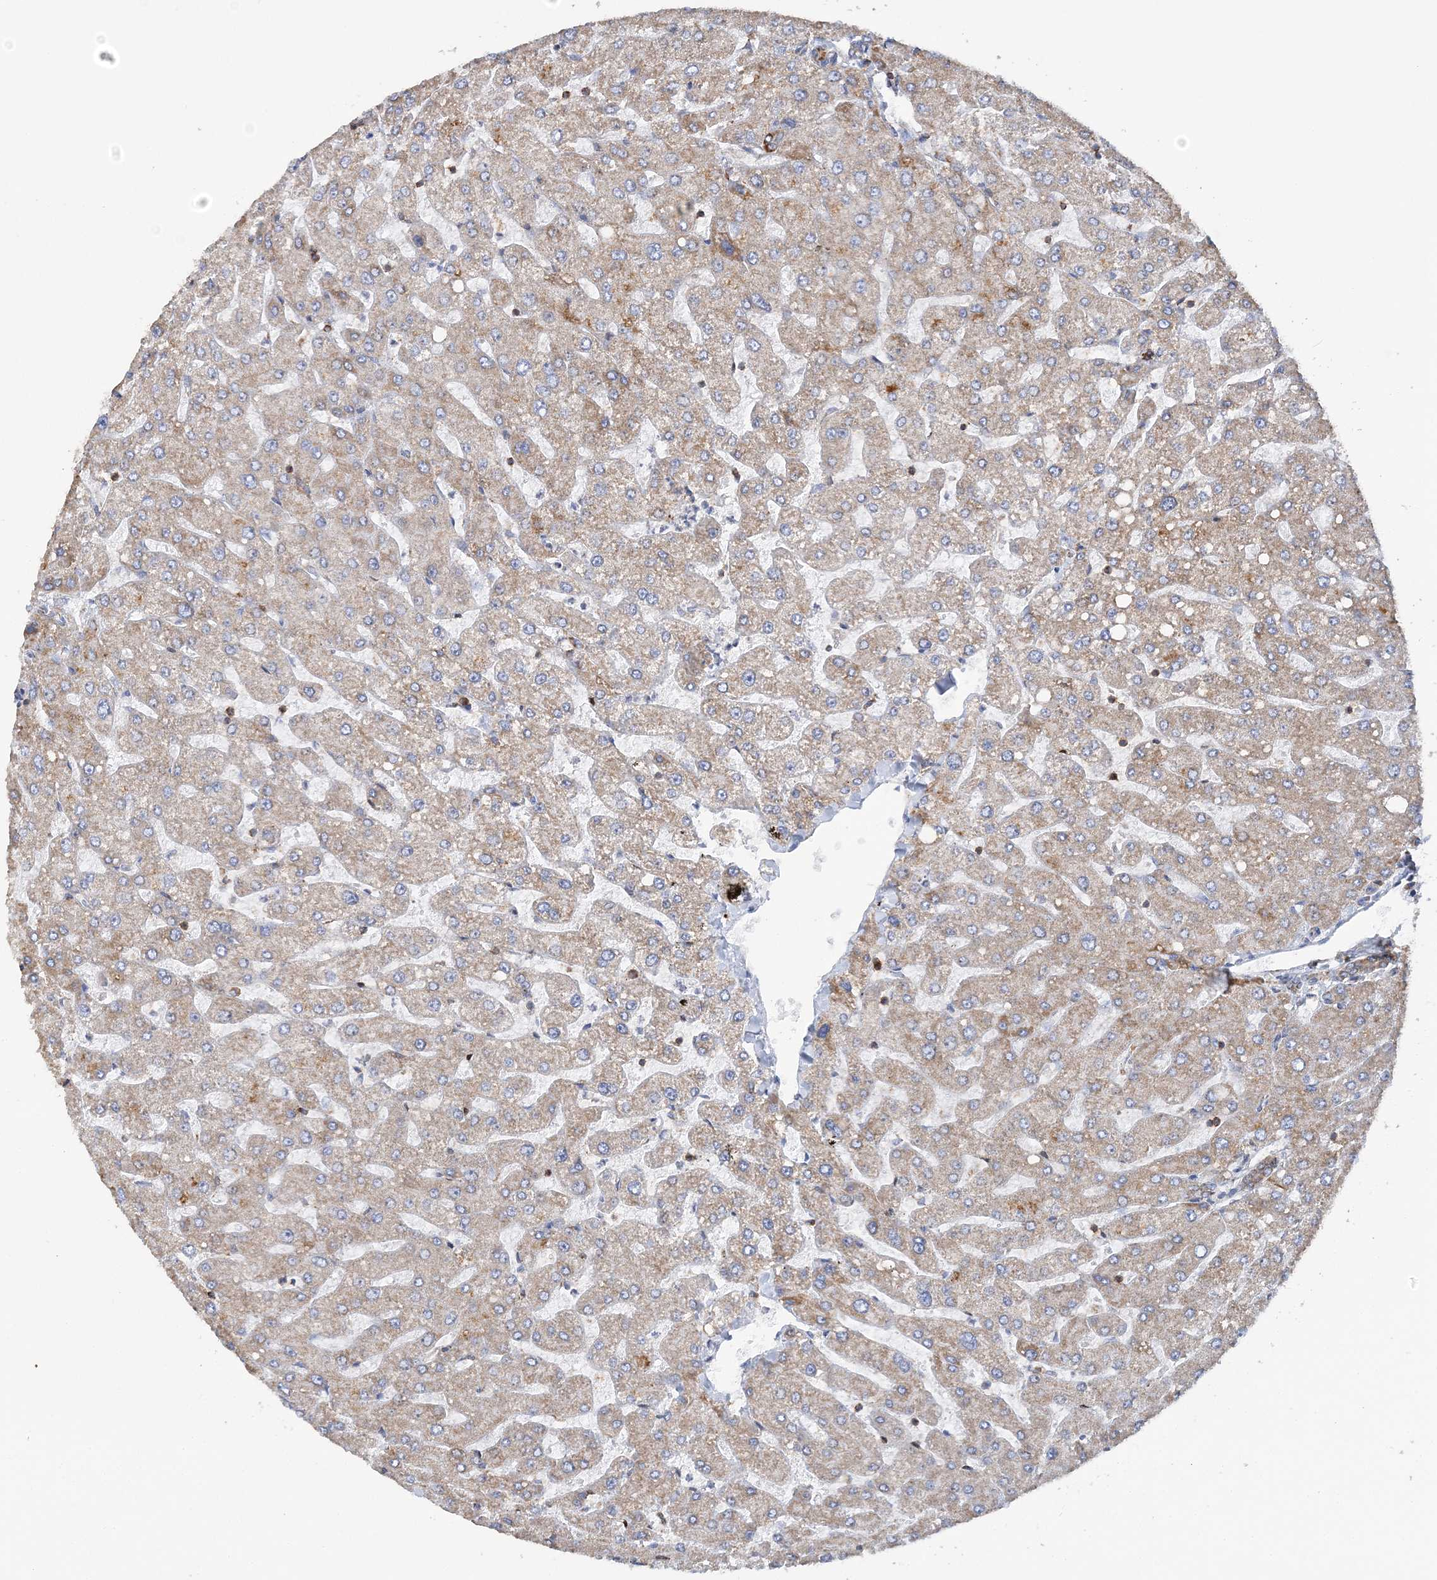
{"staining": {"intensity": "moderate", "quantity": ">75%", "location": "cytoplasmic/membranous"}, "tissue": "liver", "cell_type": "Cholangiocytes", "image_type": "normal", "snomed": [{"axis": "morphology", "description": "Normal tissue, NOS"}, {"axis": "topography", "description": "Liver"}], "caption": "Approximately >75% of cholangiocytes in benign liver exhibit moderate cytoplasmic/membranous protein staining as visualized by brown immunohistochemical staining.", "gene": "TTC32", "patient": {"sex": "male", "age": 55}}